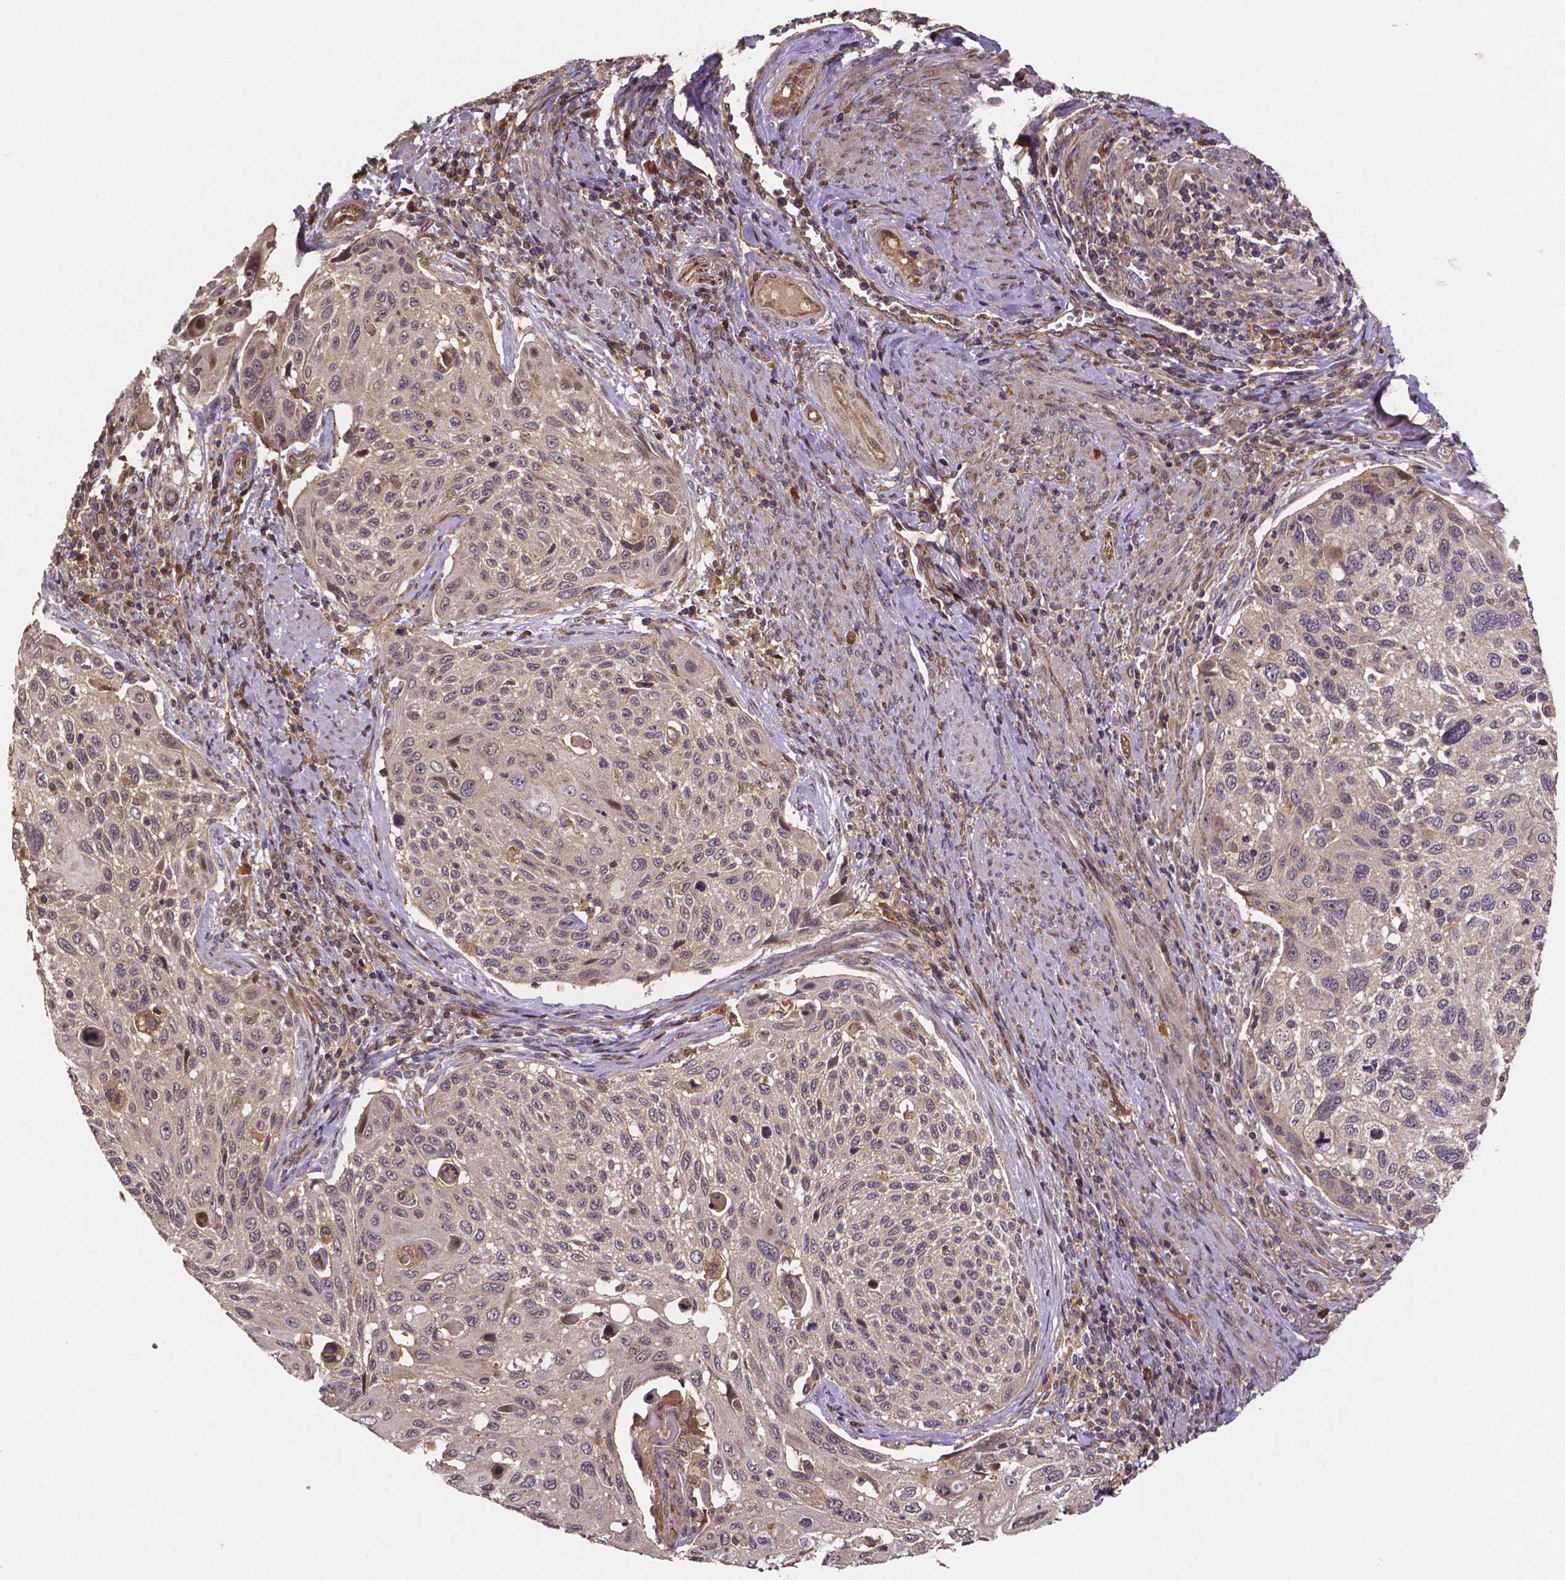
{"staining": {"intensity": "weak", "quantity": "<25%", "location": "cytoplasmic/membranous"}, "tissue": "cervical cancer", "cell_type": "Tumor cells", "image_type": "cancer", "snomed": [{"axis": "morphology", "description": "Squamous cell carcinoma, NOS"}, {"axis": "topography", "description": "Cervix"}], "caption": "Immunohistochemical staining of cervical squamous cell carcinoma reveals no significant positivity in tumor cells.", "gene": "RNF123", "patient": {"sex": "female", "age": 70}}